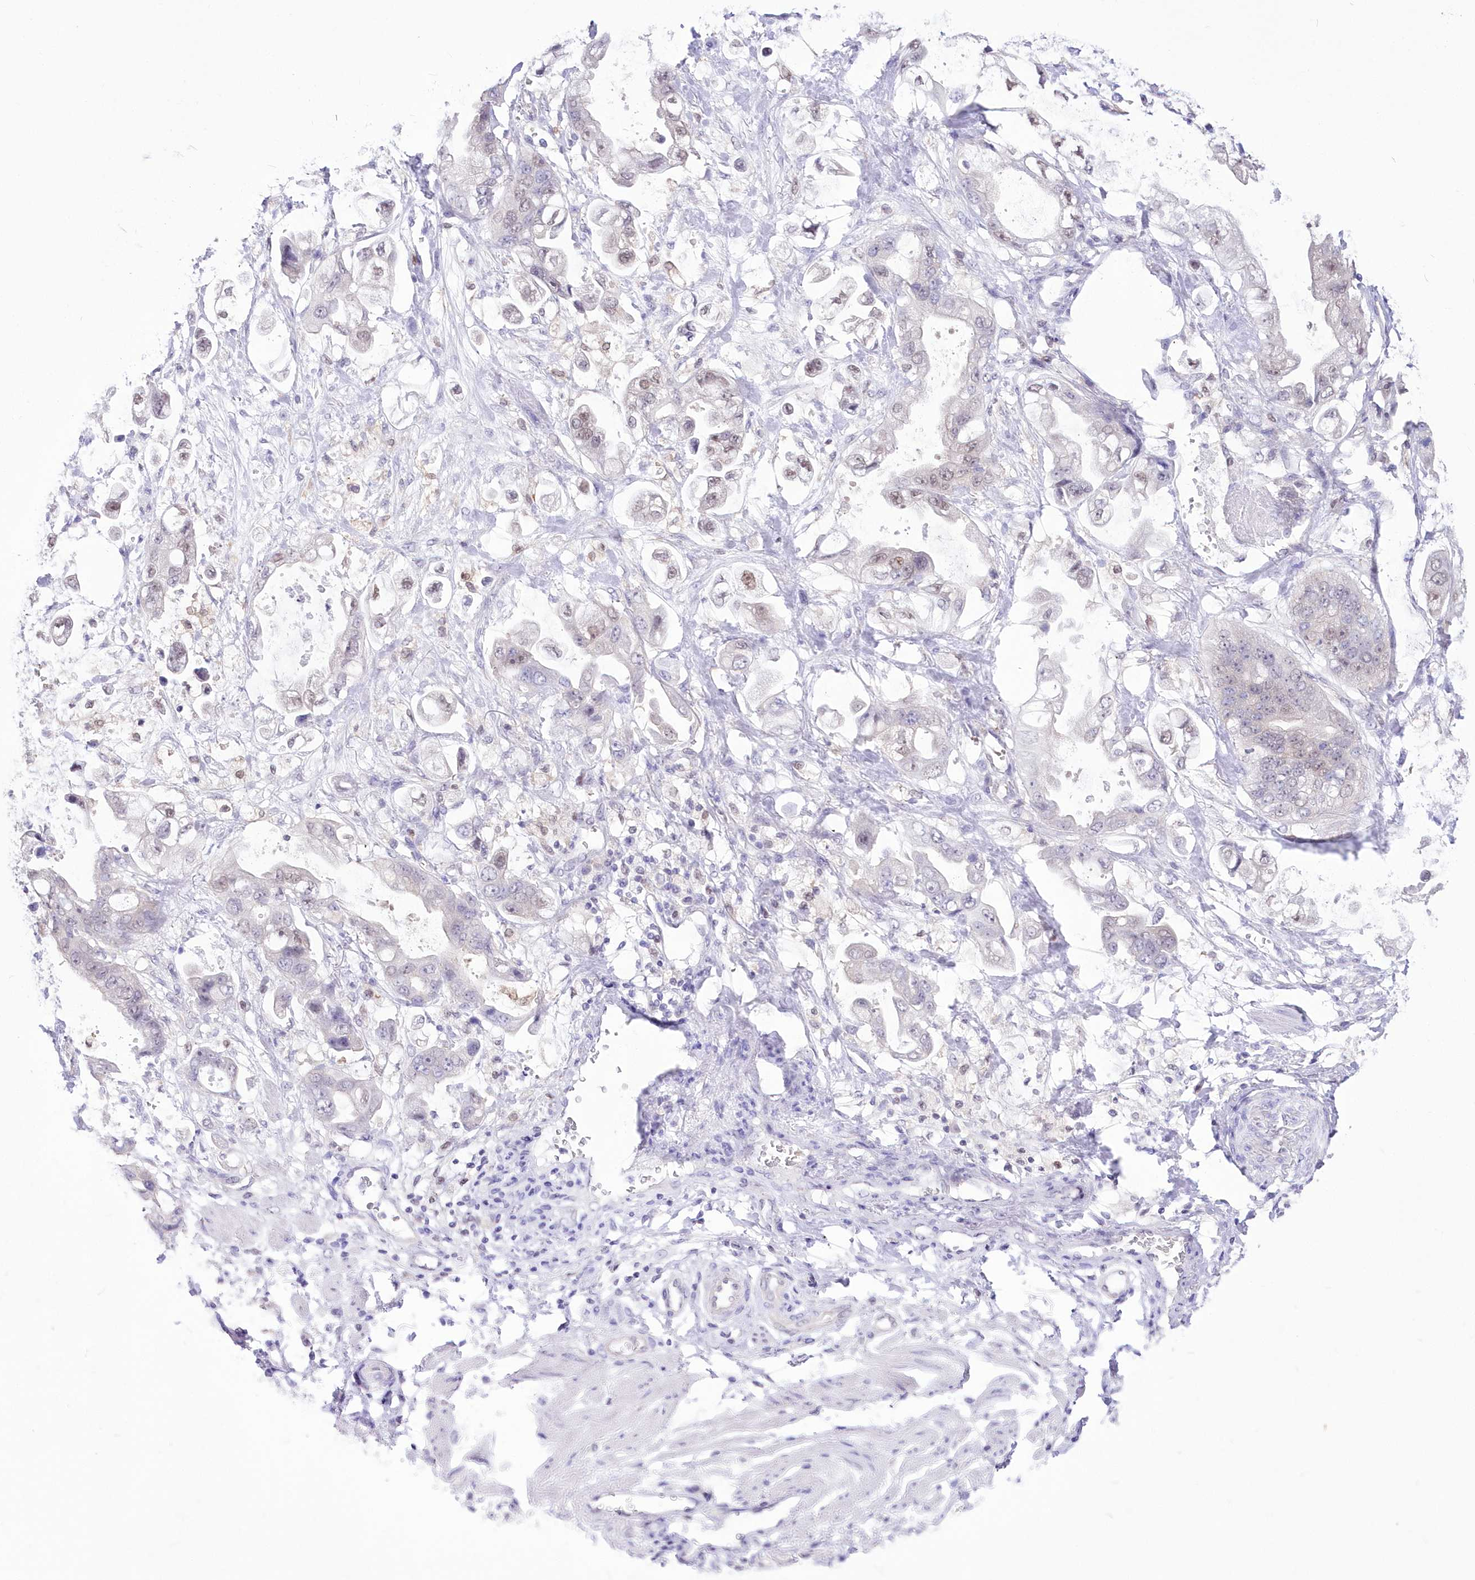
{"staining": {"intensity": "weak", "quantity": "<25%", "location": "nuclear"}, "tissue": "stomach cancer", "cell_type": "Tumor cells", "image_type": "cancer", "snomed": [{"axis": "morphology", "description": "Adenocarcinoma, NOS"}, {"axis": "topography", "description": "Stomach"}], "caption": "Protein analysis of adenocarcinoma (stomach) displays no significant staining in tumor cells.", "gene": "UBA6", "patient": {"sex": "male", "age": 62}}